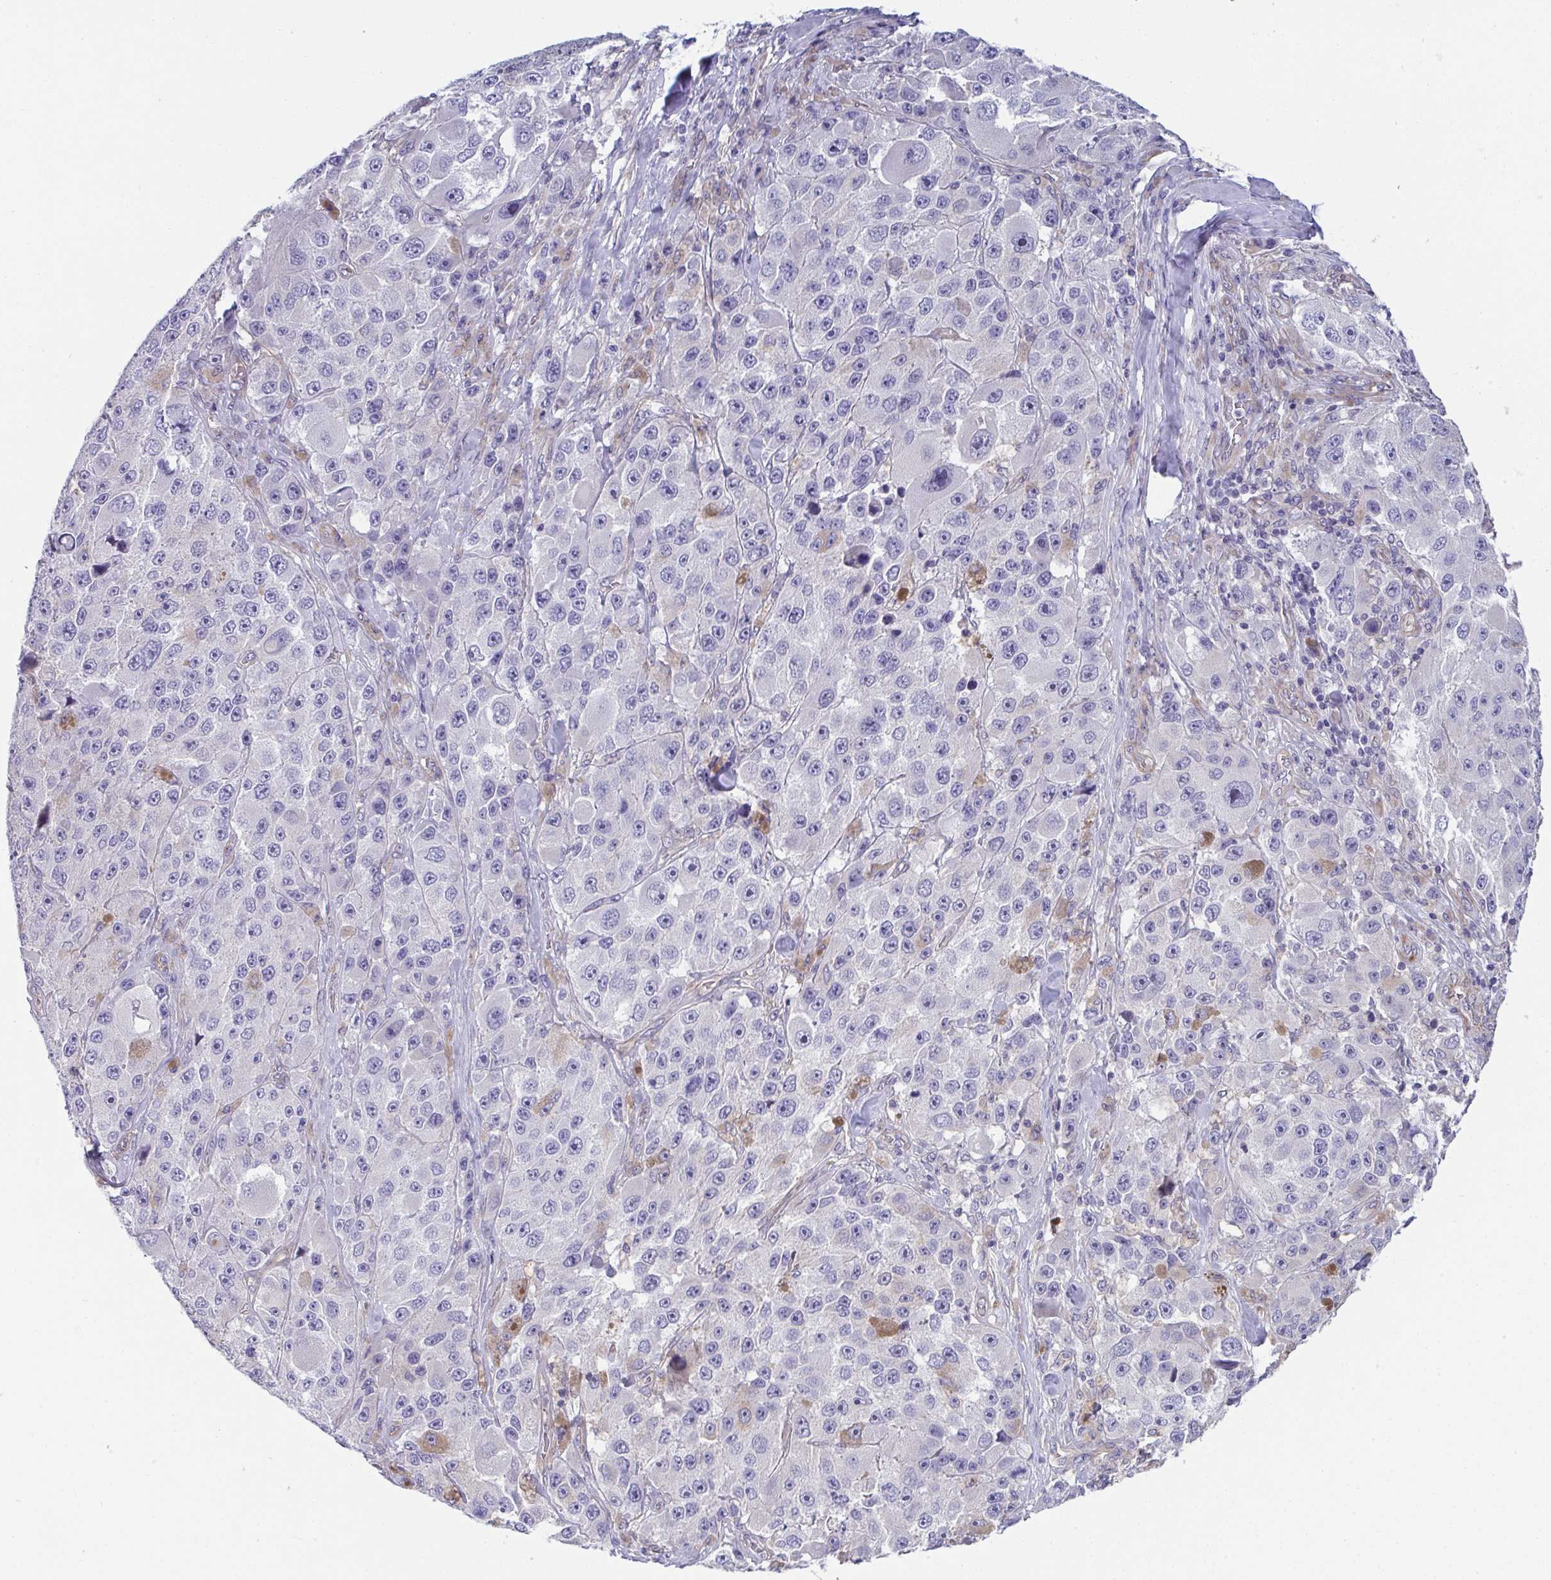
{"staining": {"intensity": "negative", "quantity": "none", "location": "none"}, "tissue": "melanoma", "cell_type": "Tumor cells", "image_type": "cancer", "snomed": [{"axis": "morphology", "description": "Malignant melanoma, Metastatic site"}, {"axis": "topography", "description": "Lymph node"}], "caption": "IHC micrograph of human malignant melanoma (metastatic site) stained for a protein (brown), which displays no staining in tumor cells.", "gene": "MYL12A", "patient": {"sex": "male", "age": 62}}